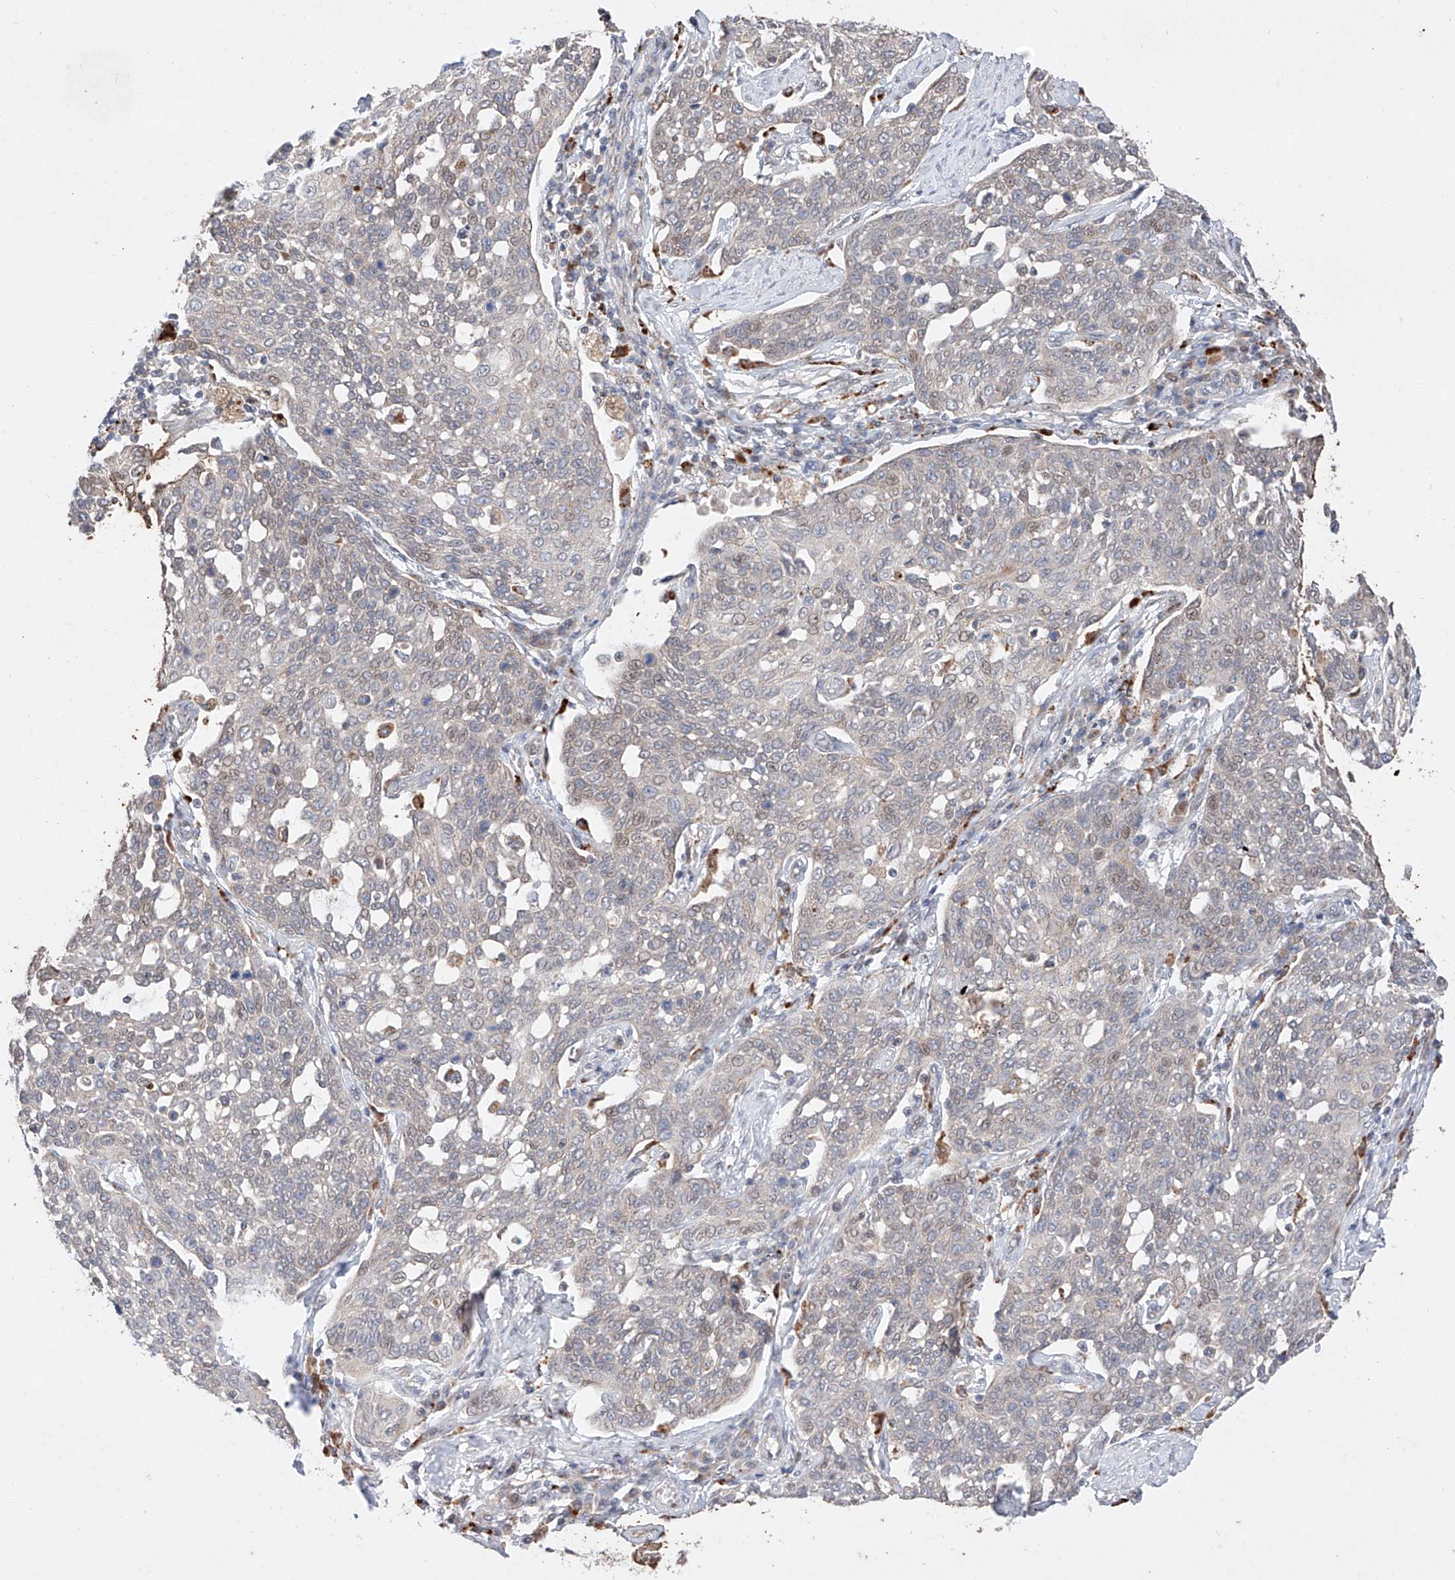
{"staining": {"intensity": "negative", "quantity": "none", "location": "none"}, "tissue": "cervical cancer", "cell_type": "Tumor cells", "image_type": "cancer", "snomed": [{"axis": "morphology", "description": "Squamous cell carcinoma, NOS"}, {"axis": "topography", "description": "Cervix"}], "caption": "IHC micrograph of neoplastic tissue: squamous cell carcinoma (cervical) stained with DAB shows no significant protein staining in tumor cells.", "gene": "GCNT1", "patient": {"sex": "female", "age": 34}}